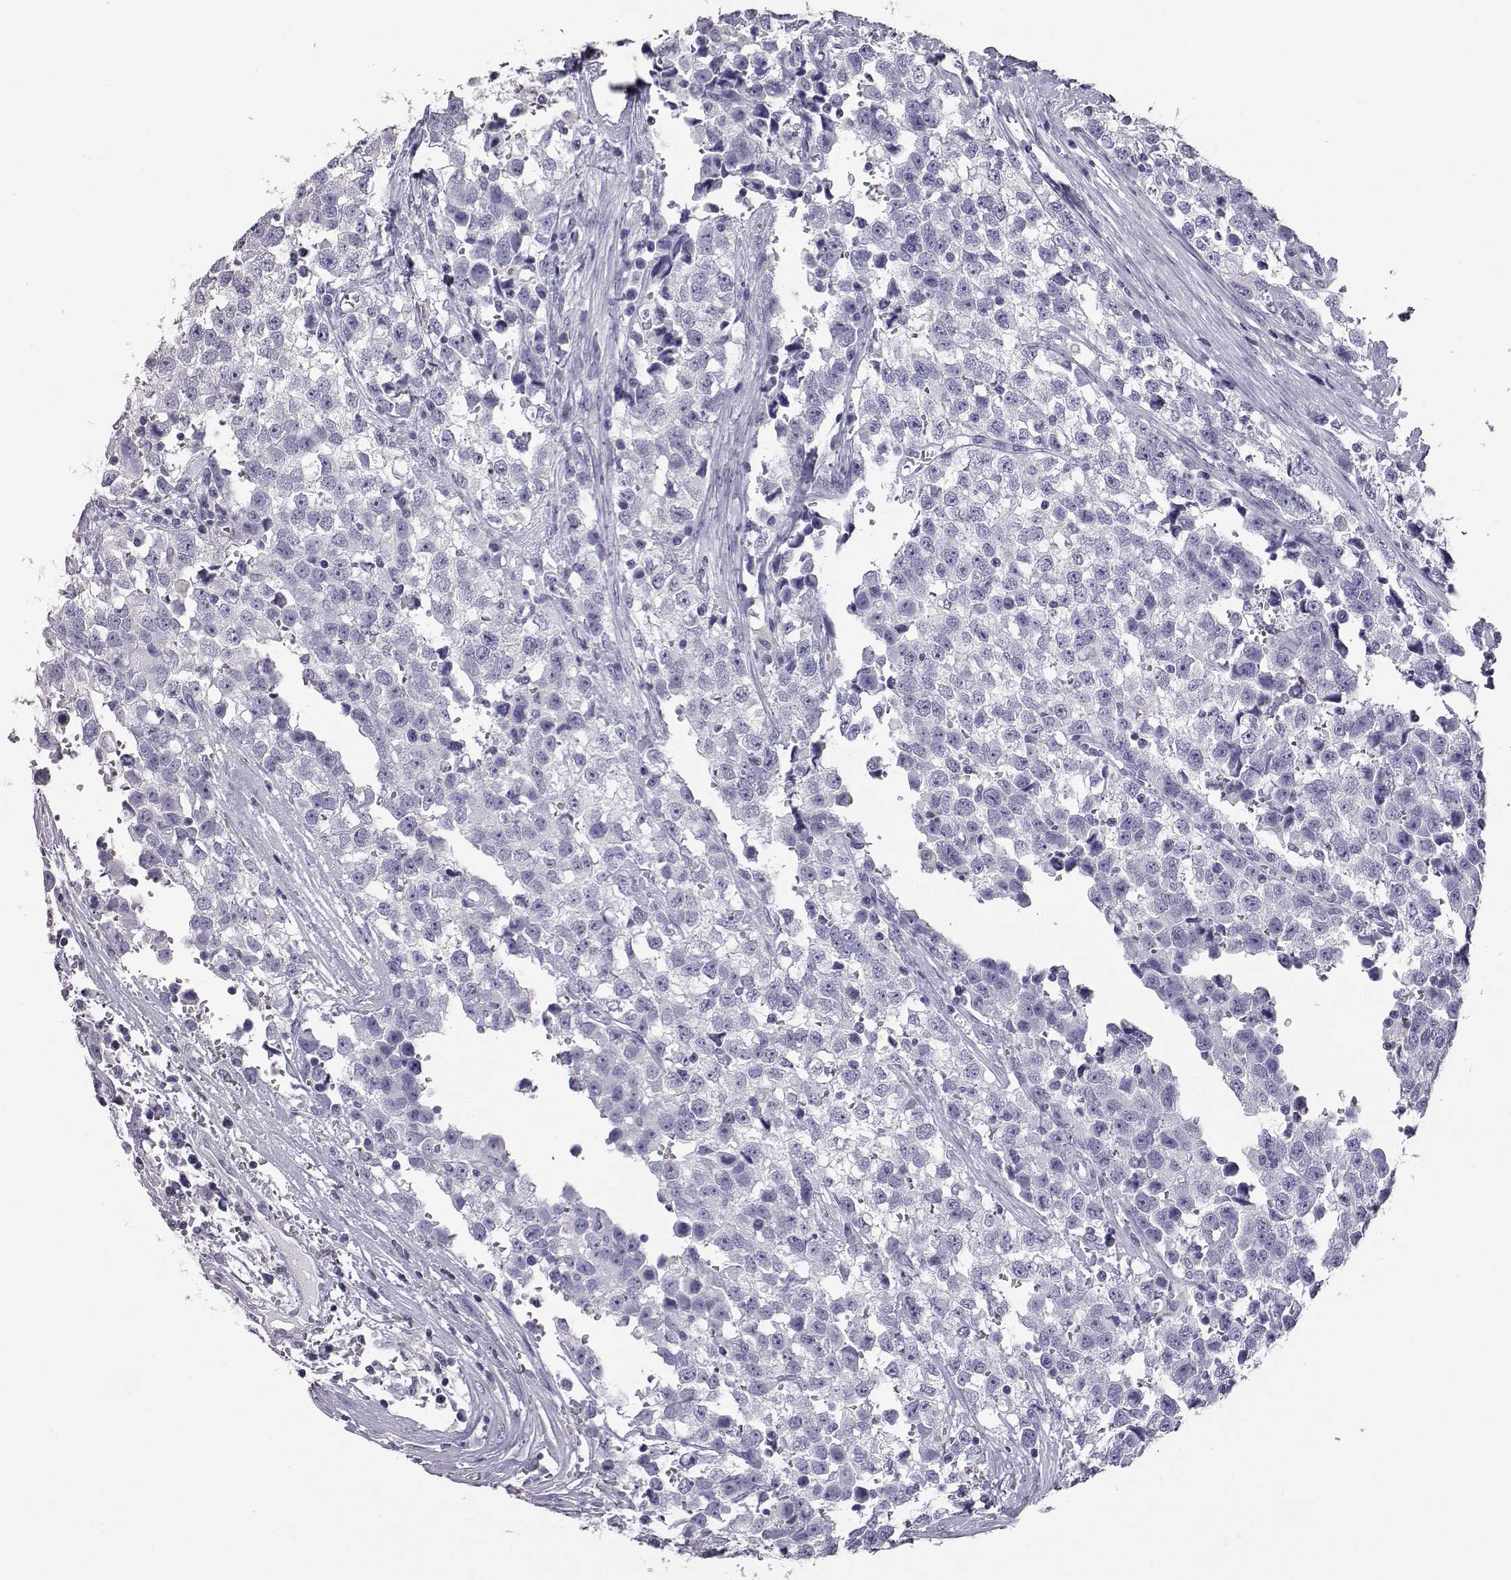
{"staining": {"intensity": "negative", "quantity": "none", "location": "none"}, "tissue": "testis cancer", "cell_type": "Tumor cells", "image_type": "cancer", "snomed": [{"axis": "morphology", "description": "Seminoma, NOS"}, {"axis": "topography", "description": "Testis"}], "caption": "Tumor cells are negative for brown protein staining in seminoma (testis).", "gene": "AKR1B1", "patient": {"sex": "male", "age": 34}}